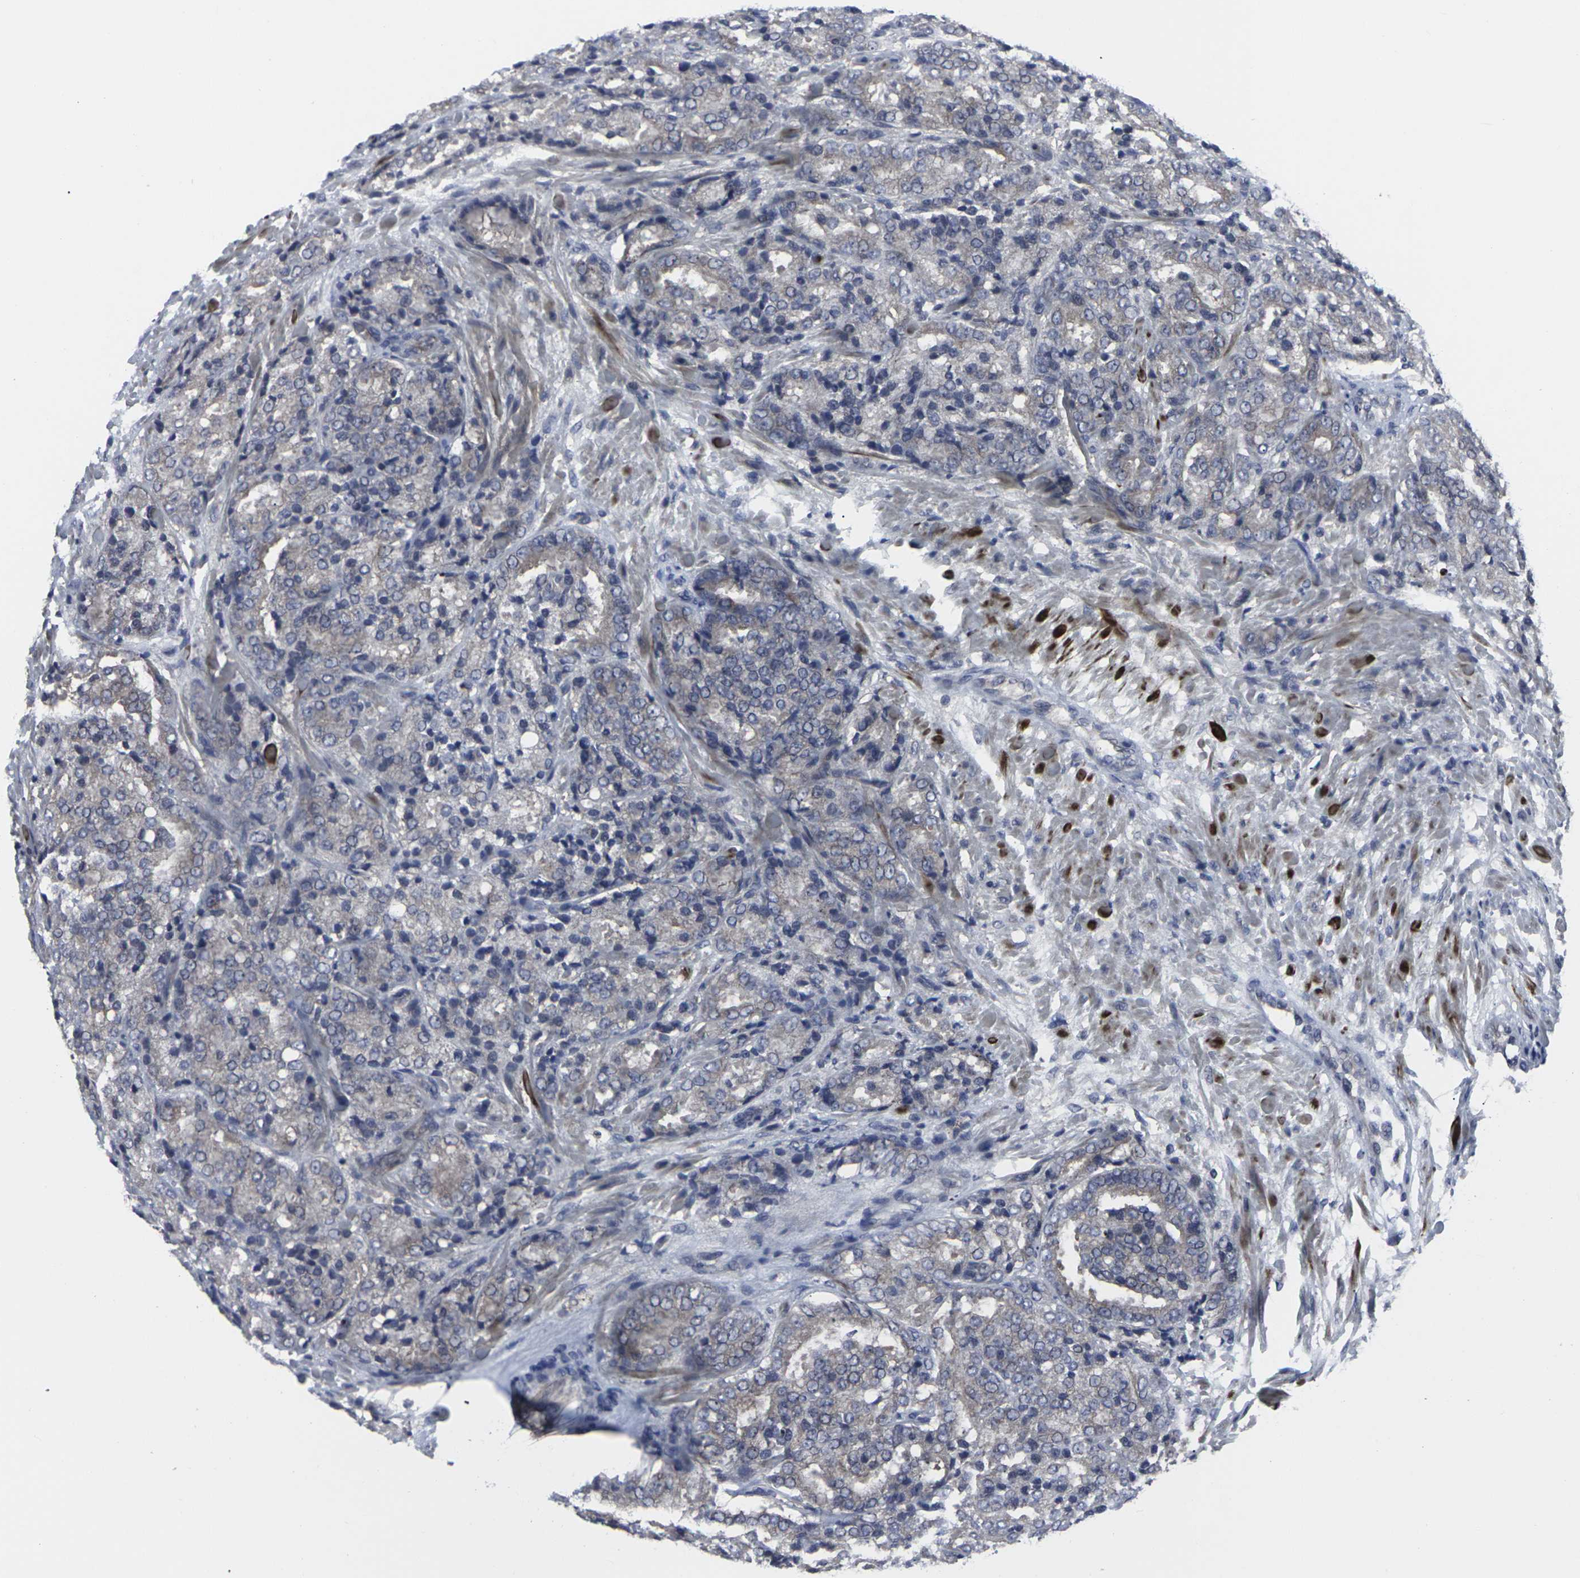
{"staining": {"intensity": "weak", "quantity": ">75%", "location": "cytoplasmic/membranous"}, "tissue": "prostate cancer", "cell_type": "Tumor cells", "image_type": "cancer", "snomed": [{"axis": "morphology", "description": "Adenocarcinoma, High grade"}, {"axis": "topography", "description": "Prostate"}], "caption": "Human prostate cancer (adenocarcinoma (high-grade)) stained for a protein (brown) exhibits weak cytoplasmic/membranous positive expression in approximately >75% of tumor cells.", "gene": "HPRT1", "patient": {"sex": "male", "age": 65}}